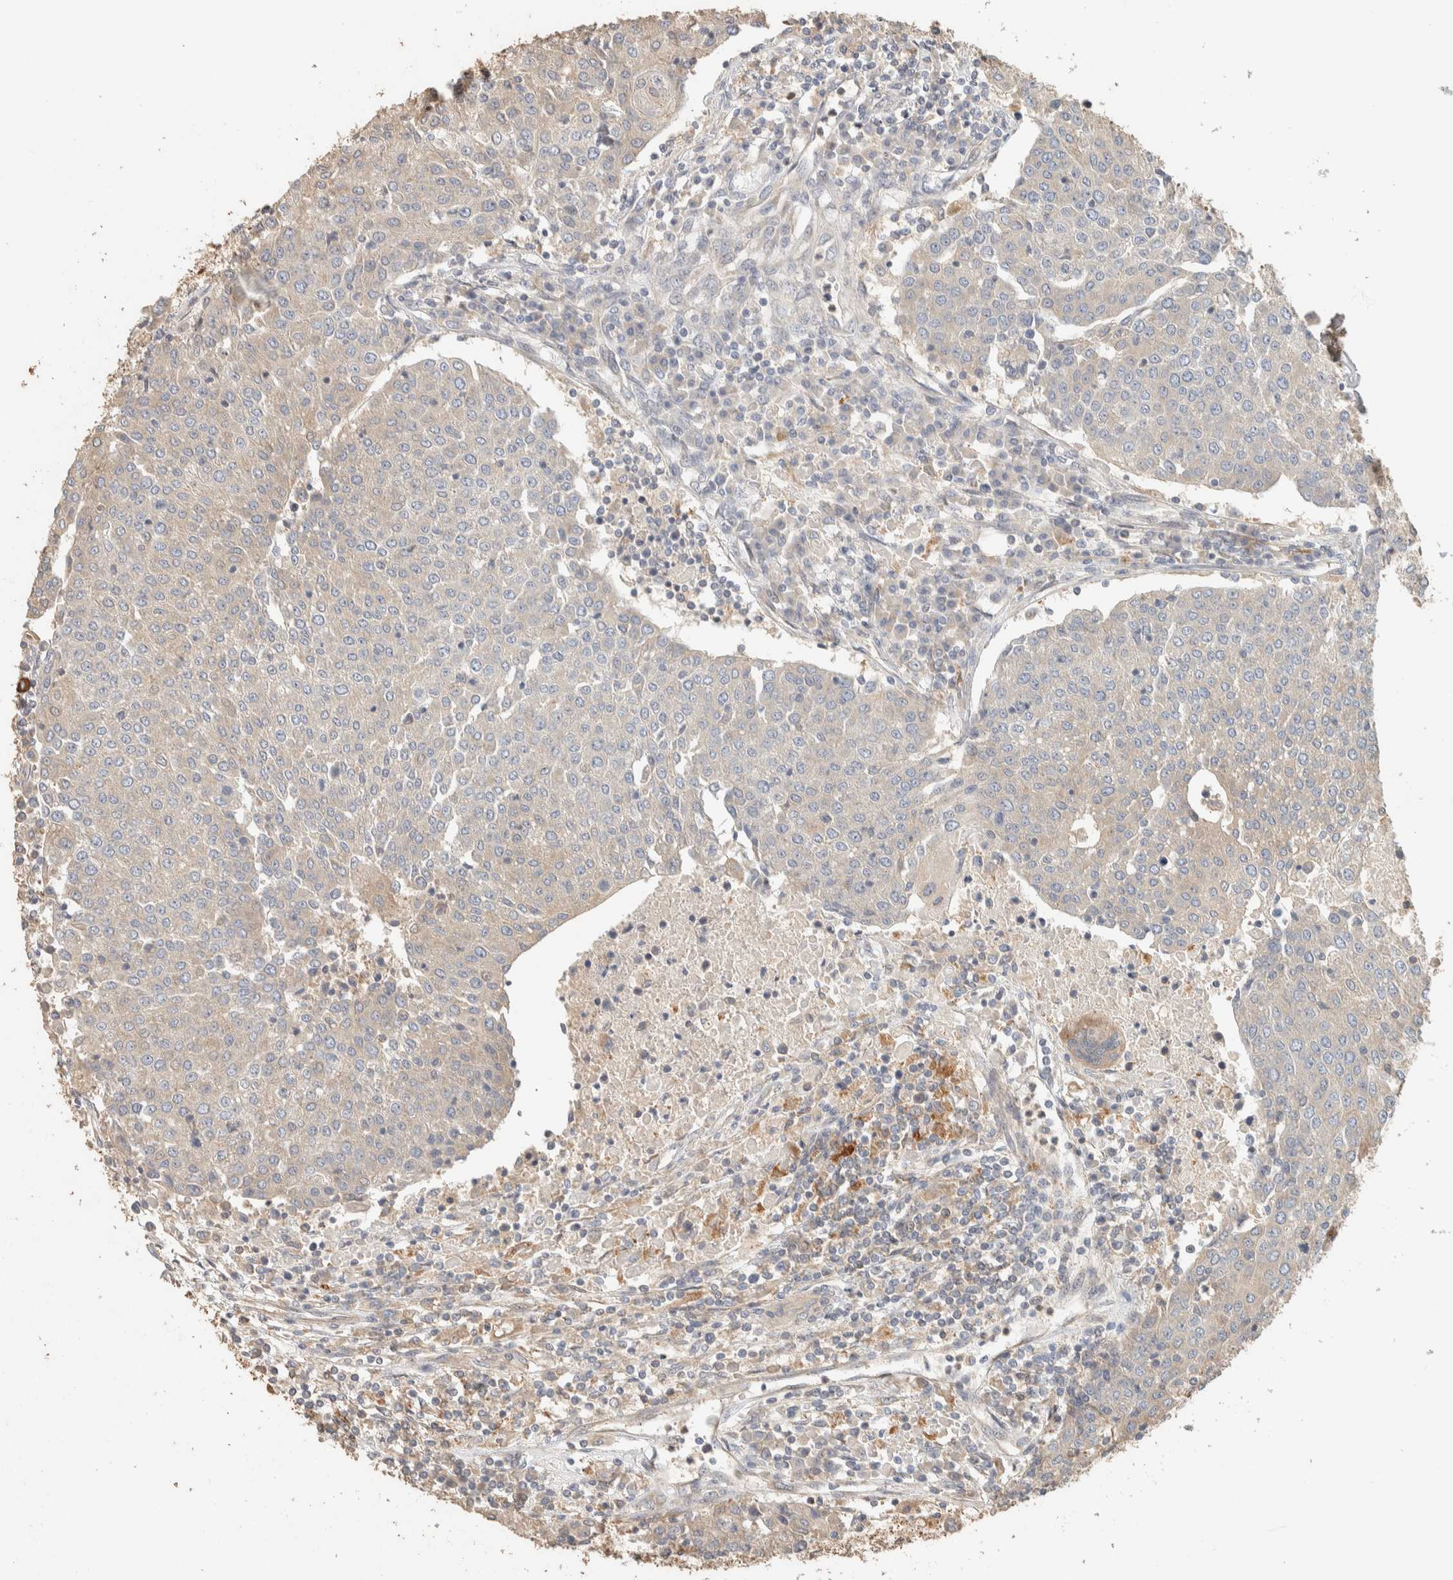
{"staining": {"intensity": "negative", "quantity": "none", "location": "none"}, "tissue": "urothelial cancer", "cell_type": "Tumor cells", "image_type": "cancer", "snomed": [{"axis": "morphology", "description": "Urothelial carcinoma, High grade"}, {"axis": "topography", "description": "Urinary bladder"}], "caption": "The image displays no staining of tumor cells in high-grade urothelial carcinoma.", "gene": "EXOC7", "patient": {"sex": "female", "age": 85}}